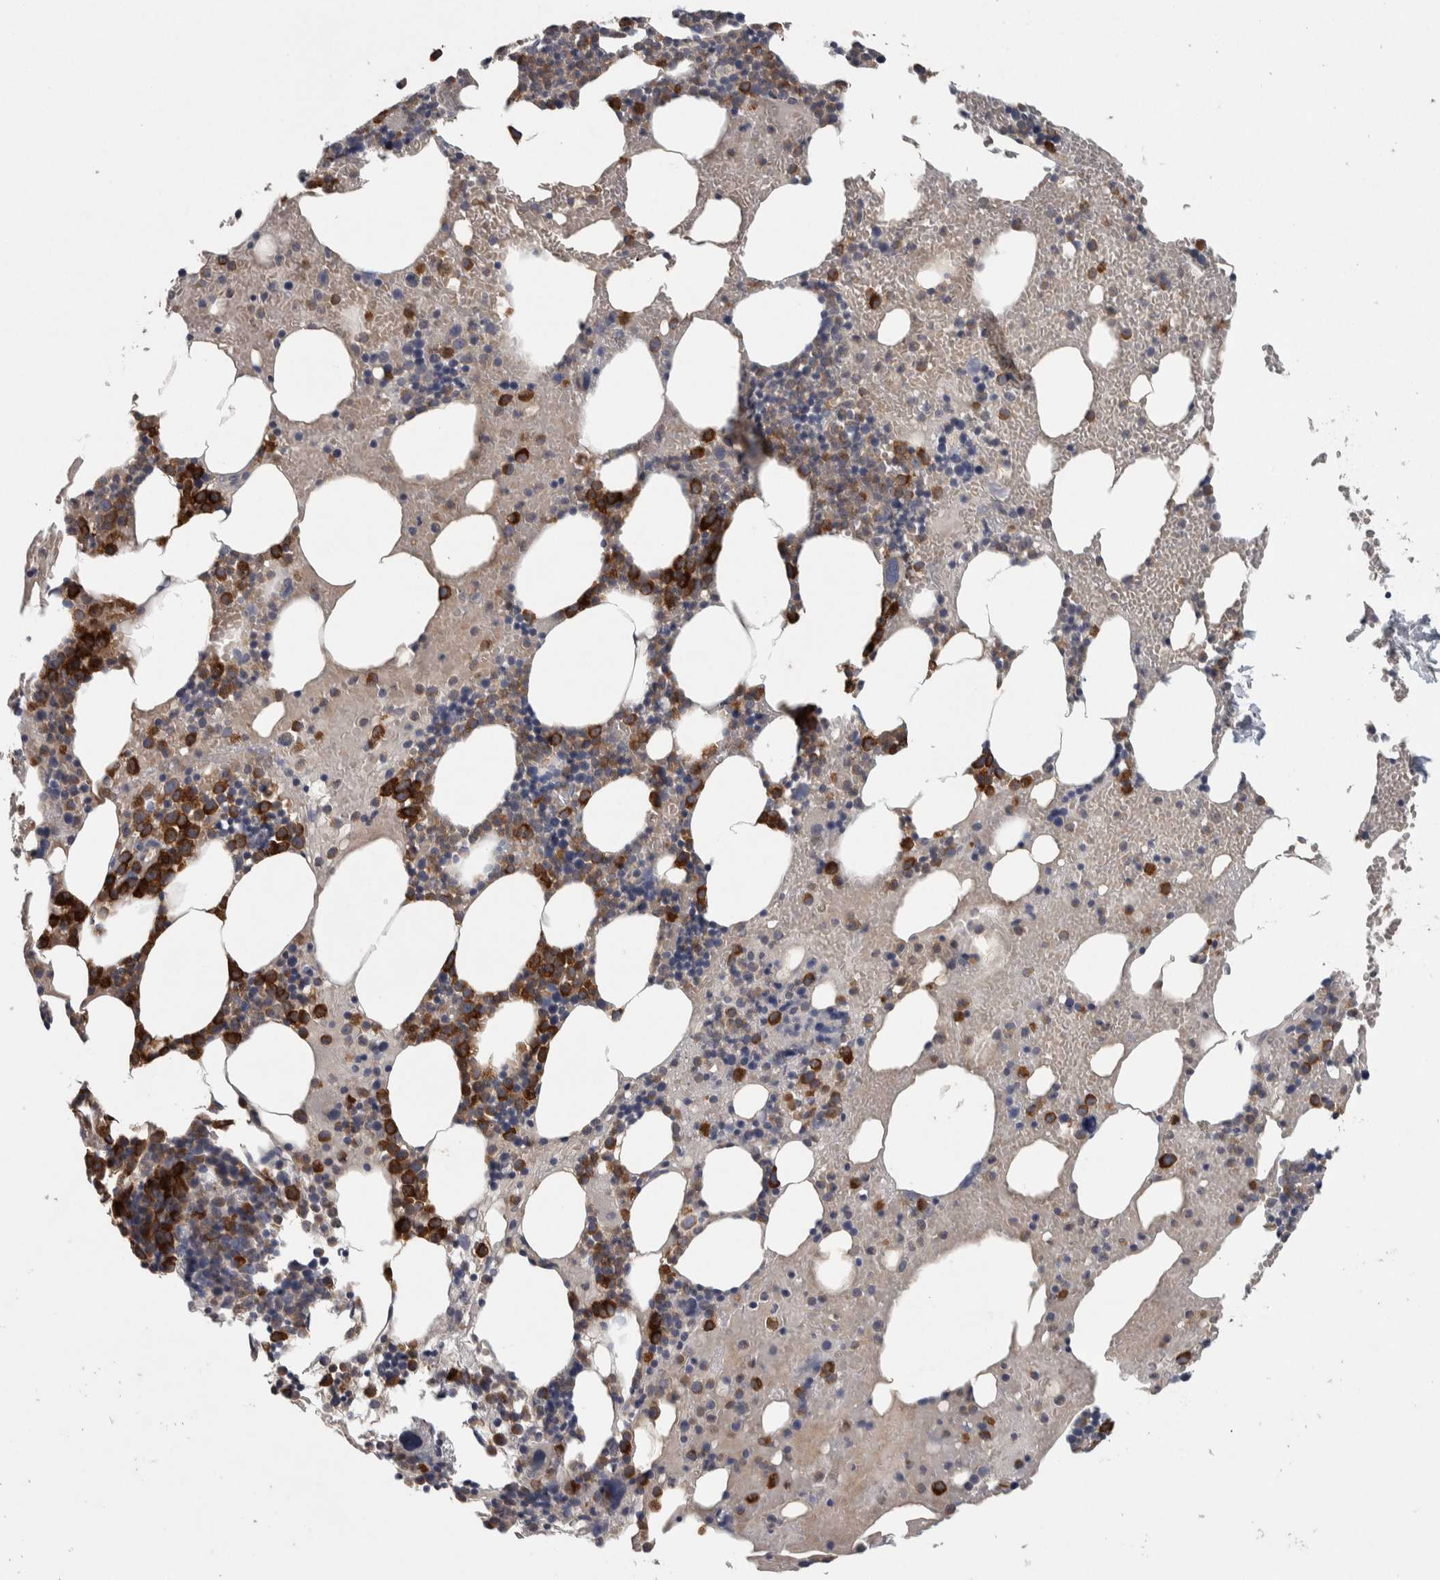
{"staining": {"intensity": "strong", "quantity": "25%-75%", "location": "cytoplasmic/membranous"}, "tissue": "bone marrow", "cell_type": "Hematopoietic cells", "image_type": "normal", "snomed": [{"axis": "morphology", "description": "Normal tissue, NOS"}, {"axis": "morphology", "description": "Inflammation, NOS"}, {"axis": "topography", "description": "Bone marrow"}], "caption": "Immunohistochemistry micrograph of normal bone marrow: bone marrow stained using immunohistochemistry shows high levels of strong protein expression localized specifically in the cytoplasmic/membranous of hematopoietic cells, appearing as a cytoplasmic/membranous brown color.", "gene": "SRP68", "patient": {"sex": "male", "age": 68}}